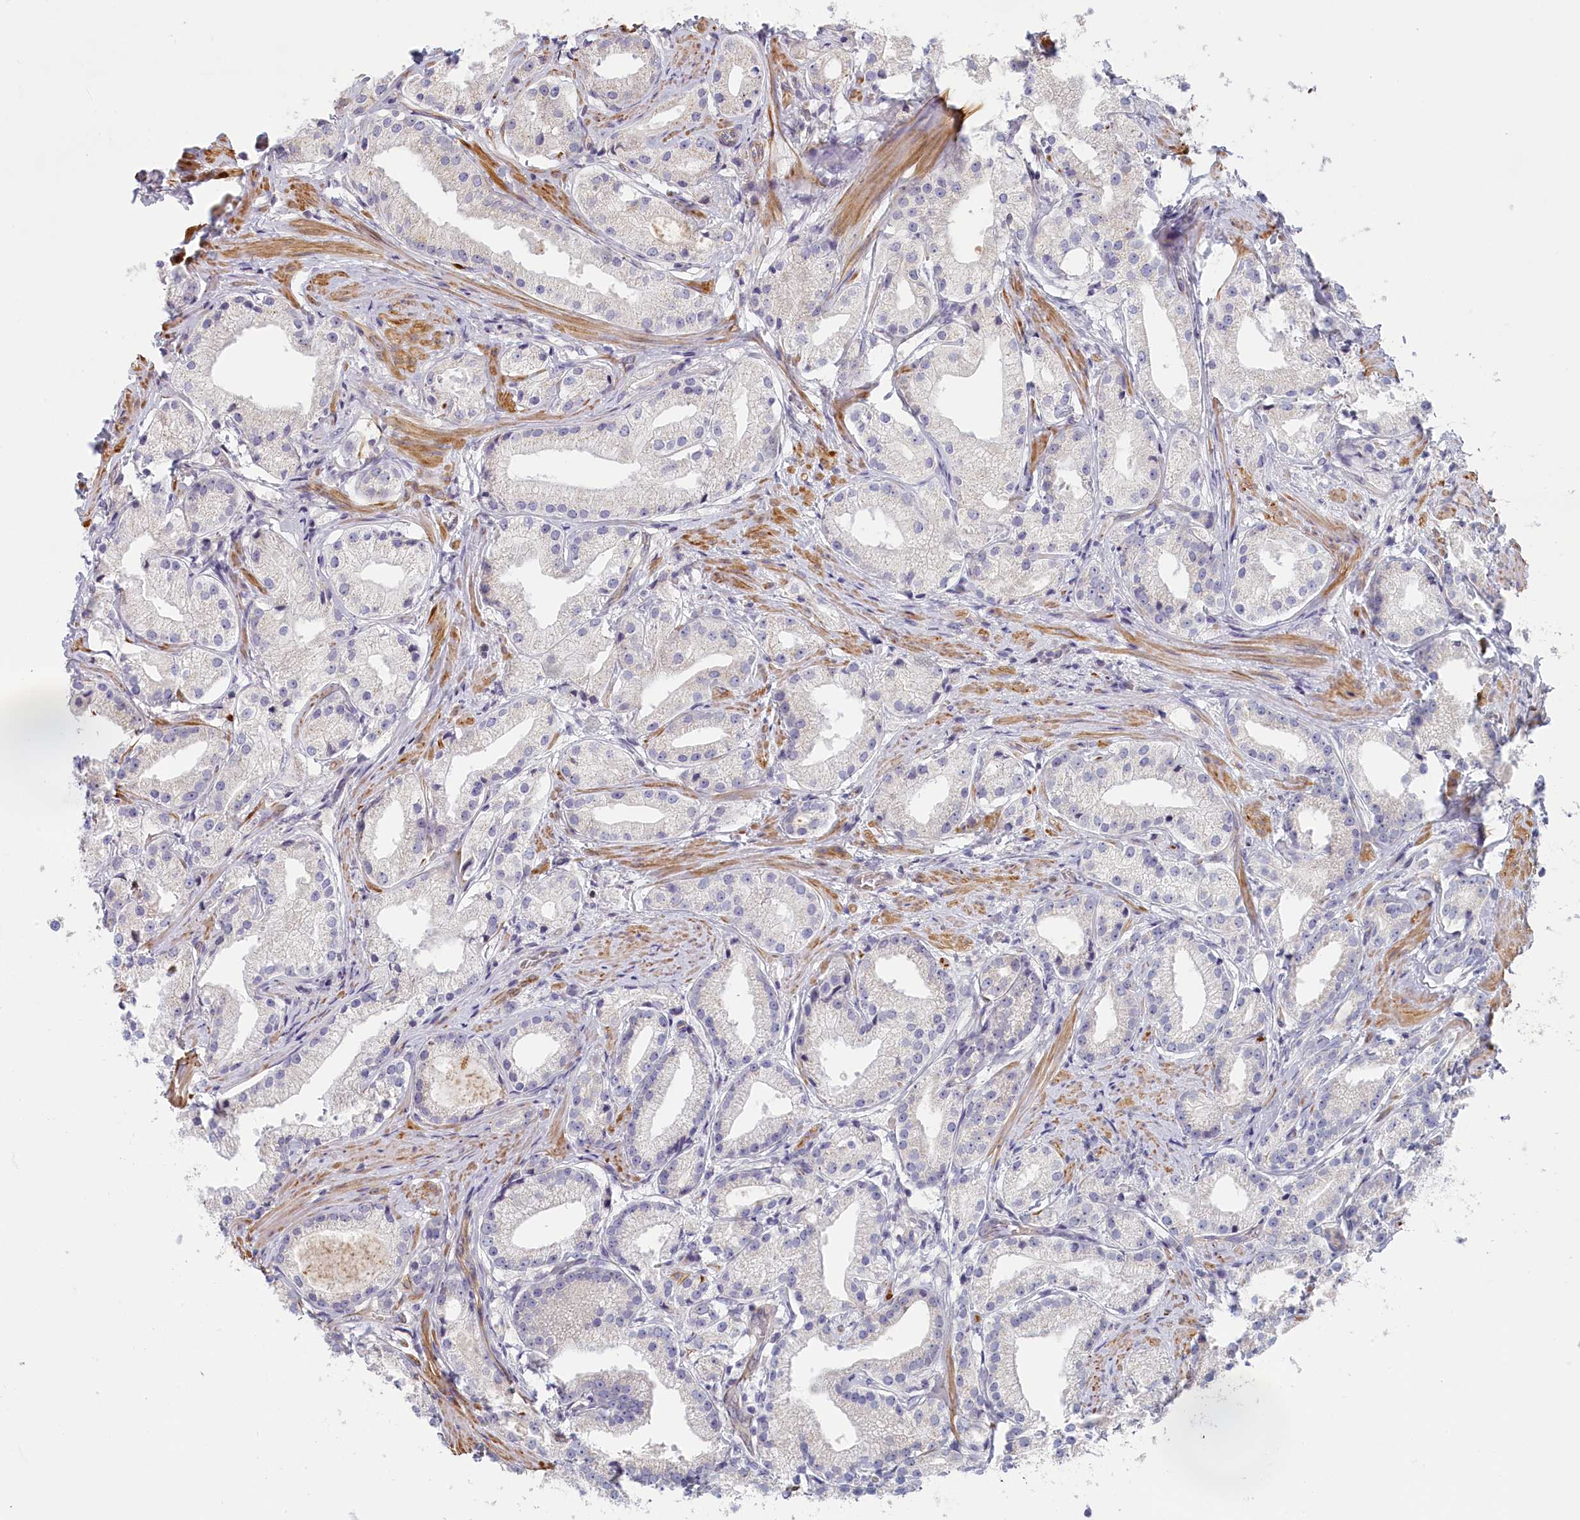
{"staining": {"intensity": "negative", "quantity": "none", "location": "none"}, "tissue": "prostate cancer", "cell_type": "Tumor cells", "image_type": "cancer", "snomed": [{"axis": "morphology", "description": "Adenocarcinoma, Low grade"}, {"axis": "topography", "description": "Prostate"}], "caption": "High magnification brightfield microscopy of low-grade adenocarcinoma (prostate) stained with DAB (3,3'-diaminobenzidine) (brown) and counterstained with hematoxylin (blue): tumor cells show no significant staining.", "gene": "INTS4", "patient": {"sex": "male", "age": 57}}